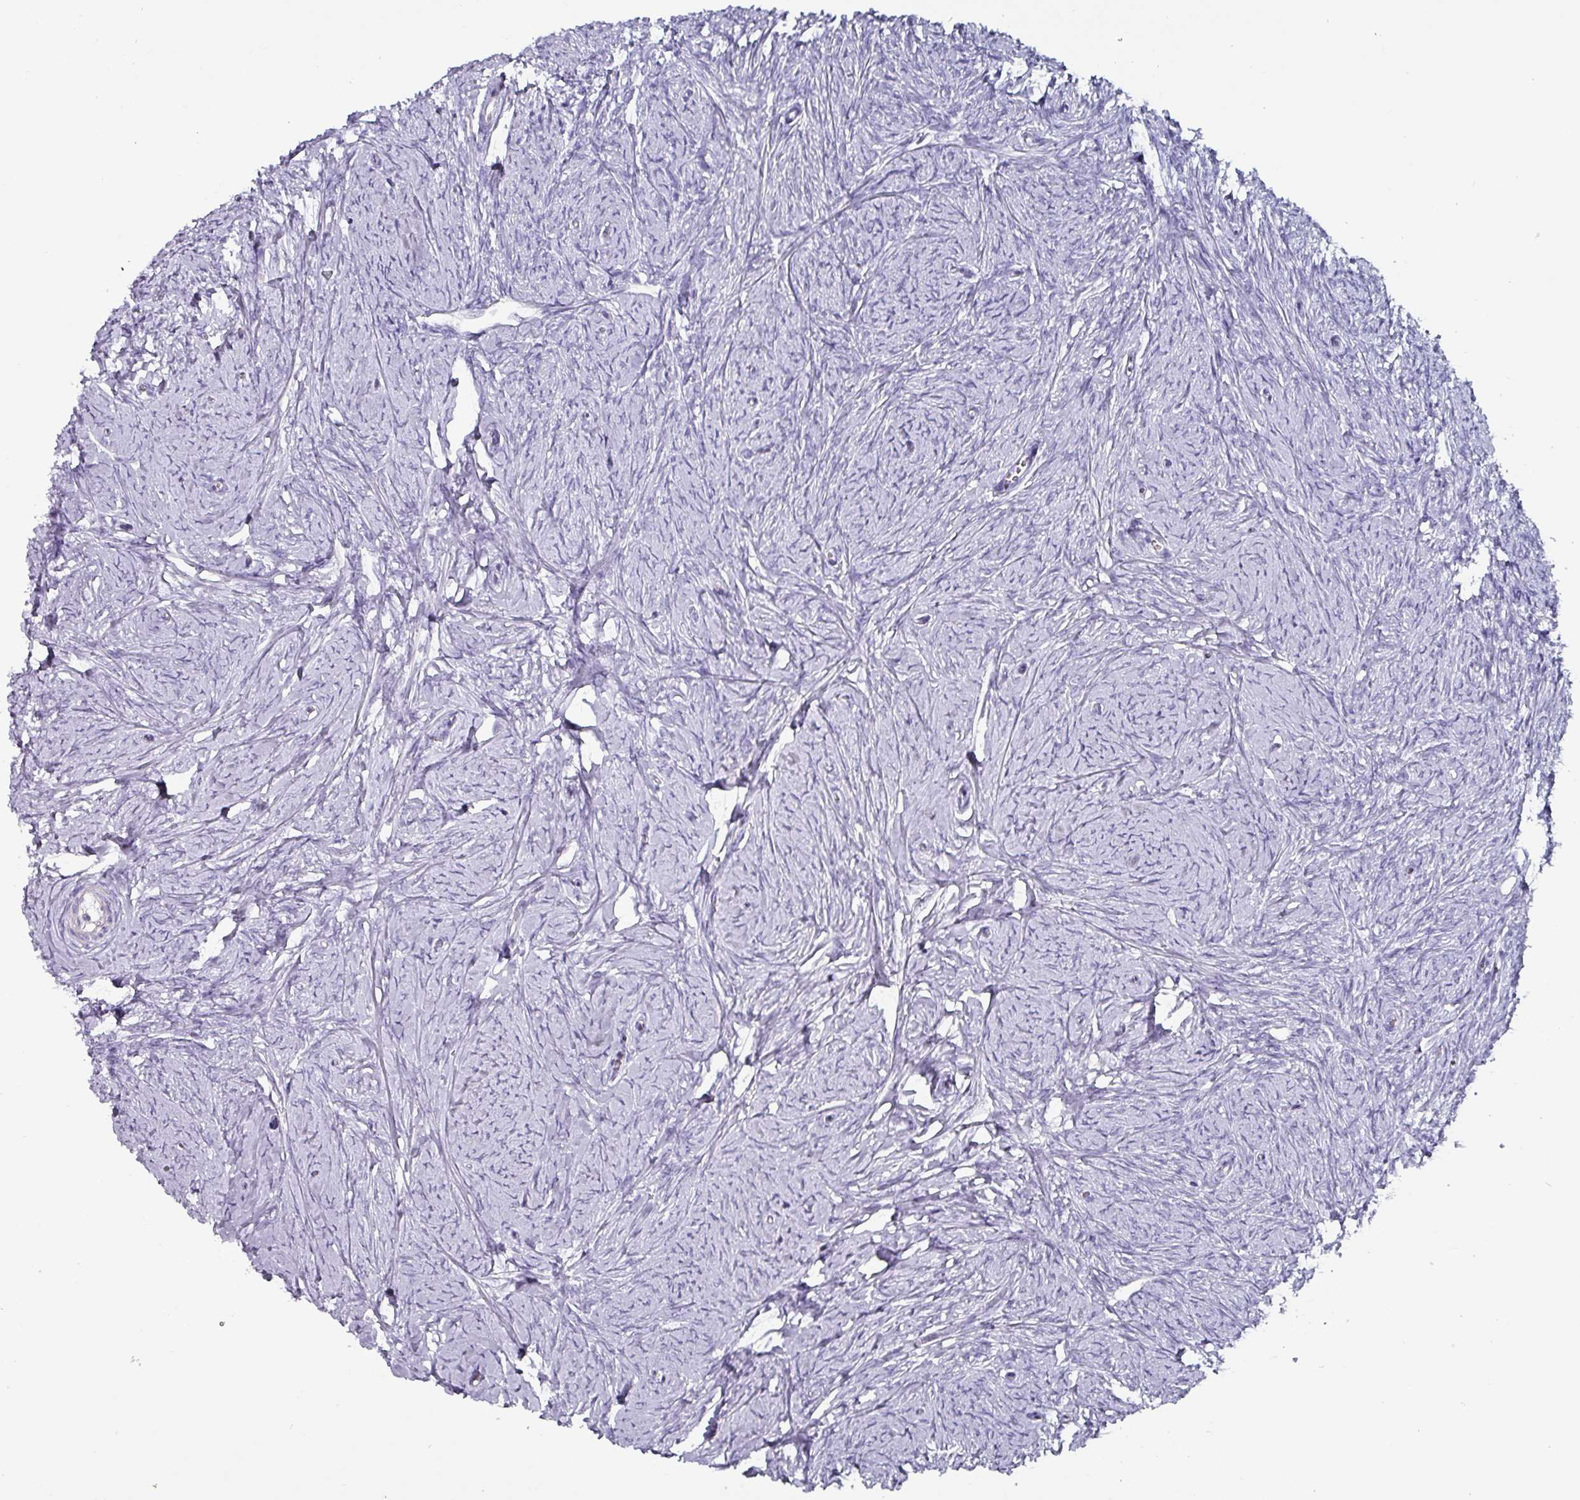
{"staining": {"intensity": "negative", "quantity": "none", "location": "none"}, "tissue": "ovary", "cell_type": "Ovarian stroma cells", "image_type": "normal", "snomed": [{"axis": "morphology", "description": "Normal tissue, NOS"}, {"axis": "topography", "description": "Ovary"}], "caption": "High magnification brightfield microscopy of unremarkable ovary stained with DAB (3,3'-diaminobenzidine) (brown) and counterstained with hematoxylin (blue): ovarian stroma cells show no significant positivity.", "gene": "ZNF816", "patient": {"sex": "female", "age": 44}}